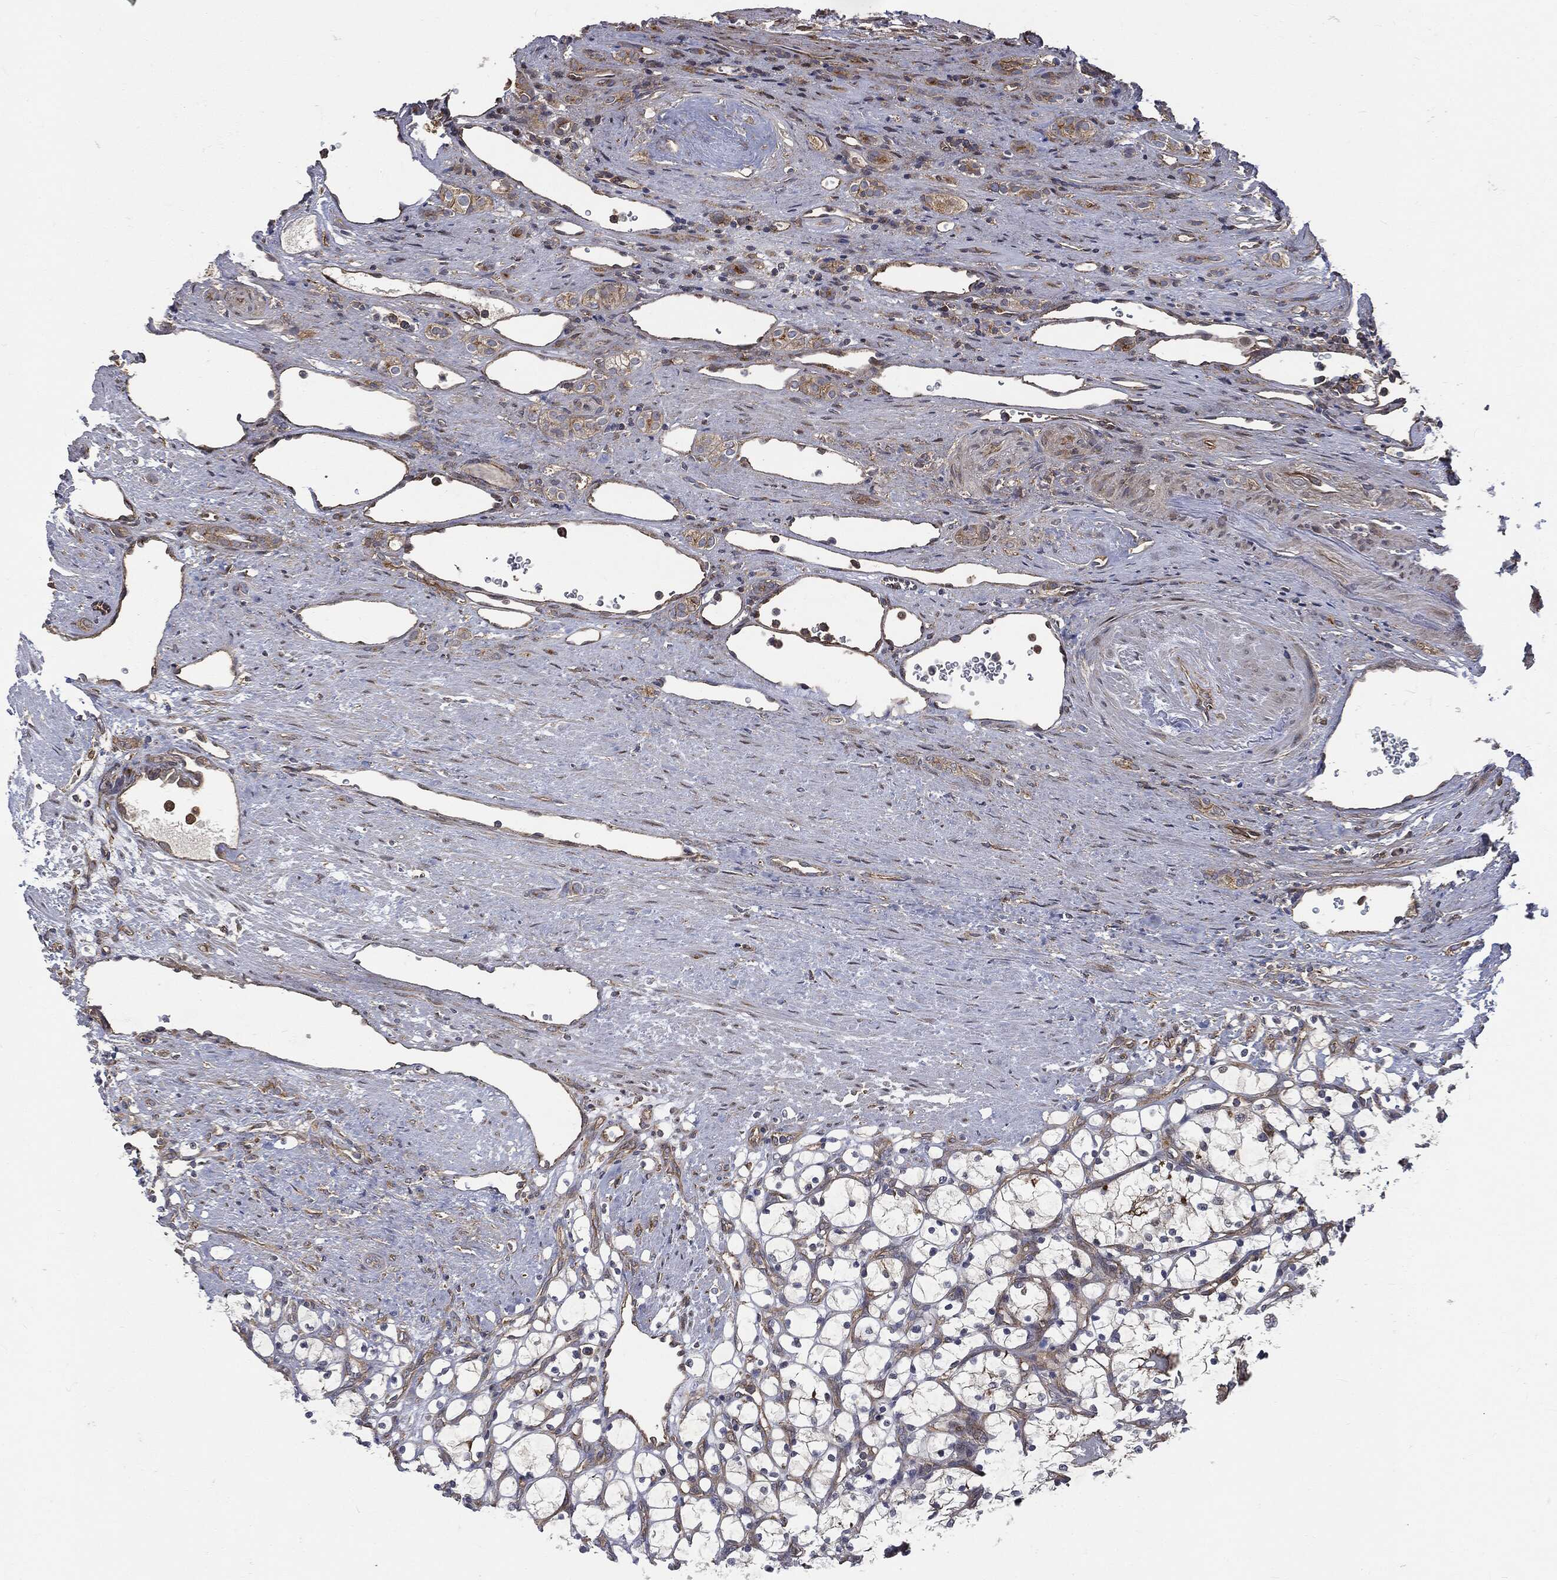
{"staining": {"intensity": "moderate", "quantity": "<25%", "location": "cytoplasmic/membranous"}, "tissue": "renal cancer", "cell_type": "Tumor cells", "image_type": "cancer", "snomed": [{"axis": "morphology", "description": "Adenocarcinoma, NOS"}, {"axis": "topography", "description": "Kidney"}], "caption": "Renal cancer (adenocarcinoma) was stained to show a protein in brown. There is low levels of moderate cytoplasmic/membranous expression in approximately <25% of tumor cells.", "gene": "EPS15L1", "patient": {"sex": "female", "age": 69}}